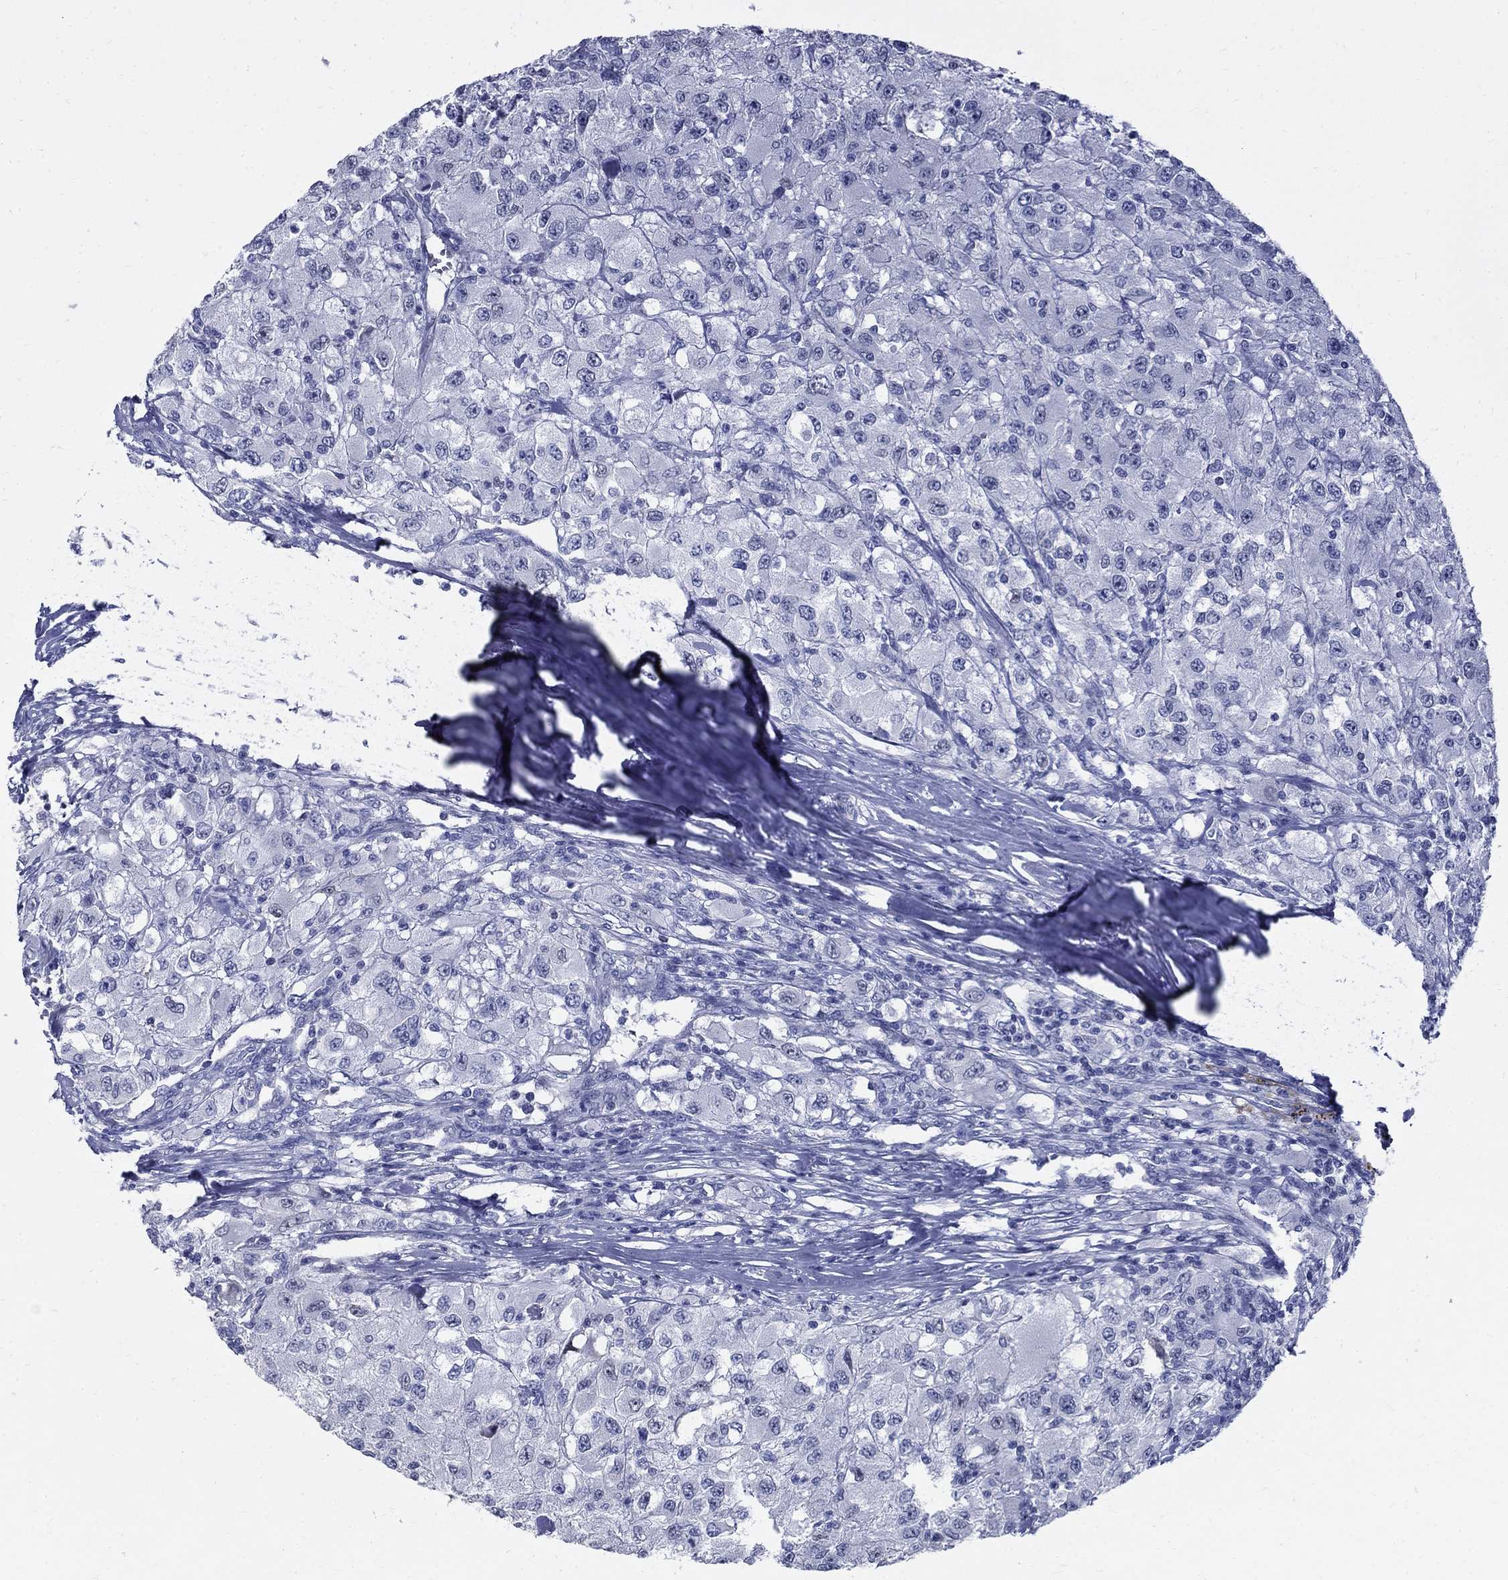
{"staining": {"intensity": "negative", "quantity": "none", "location": "none"}, "tissue": "renal cancer", "cell_type": "Tumor cells", "image_type": "cancer", "snomed": [{"axis": "morphology", "description": "Adenocarcinoma, NOS"}, {"axis": "topography", "description": "Kidney"}], "caption": "IHC image of neoplastic tissue: renal cancer (adenocarcinoma) stained with DAB exhibits no significant protein staining in tumor cells.", "gene": "GUCA1A", "patient": {"sex": "female", "age": 67}}